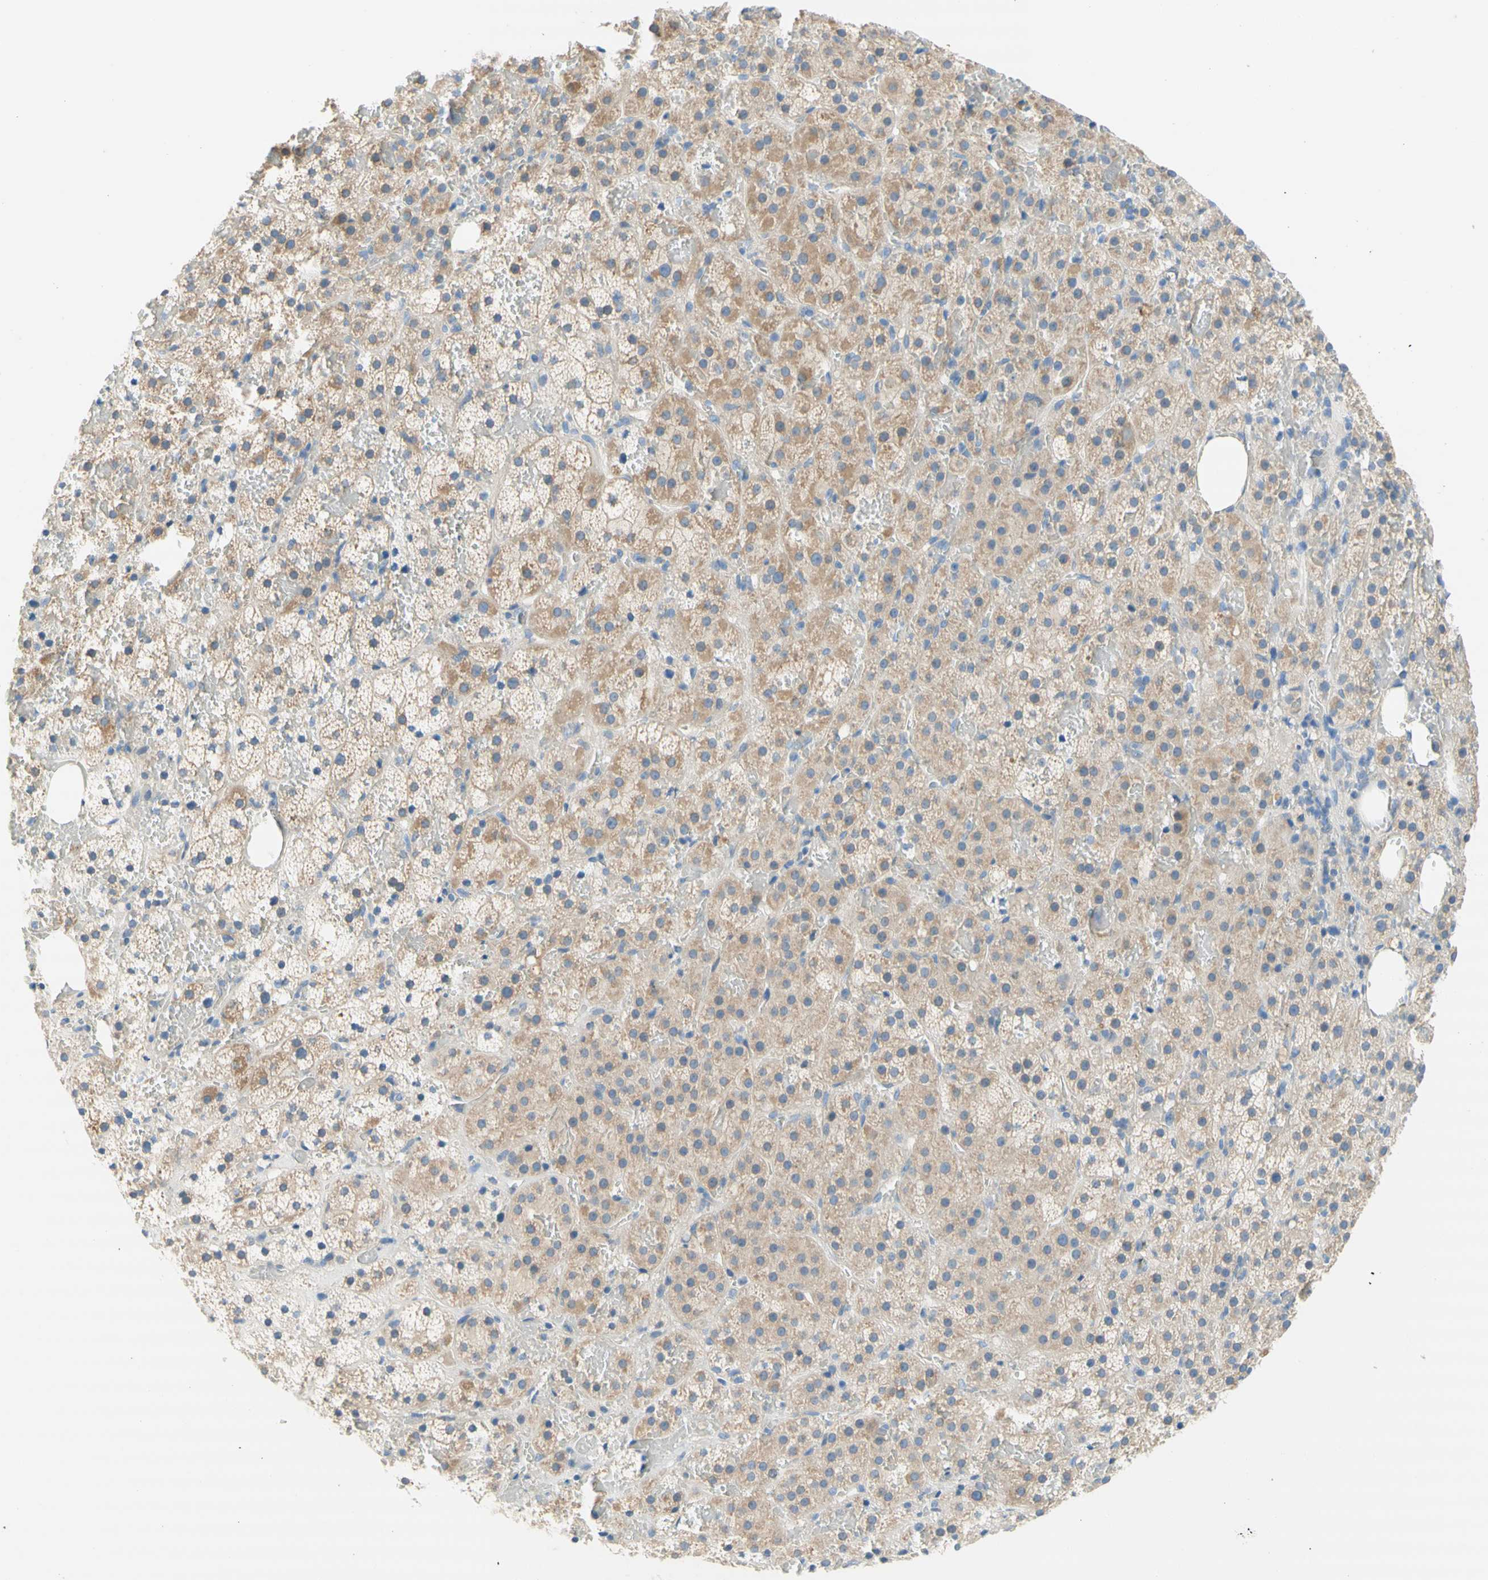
{"staining": {"intensity": "moderate", "quantity": "25%-75%", "location": "cytoplasmic/membranous"}, "tissue": "adrenal gland", "cell_type": "Glandular cells", "image_type": "normal", "snomed": [{"axis": "morphology", "description": "Normal tissue, NOS"}, {"axis": "topography", "description": "Adrenal gland"}], "caption": "Immunohistochemical staining of normal adrenal gland shows moderate cytoplasmic/membranous protein expression in about 25%-75% of glandular cells. (brown staining indicates protein expression, while blue staining denotes nuclei).", "gene": "F3", "patient": {"sex": "female", "age": 59}}